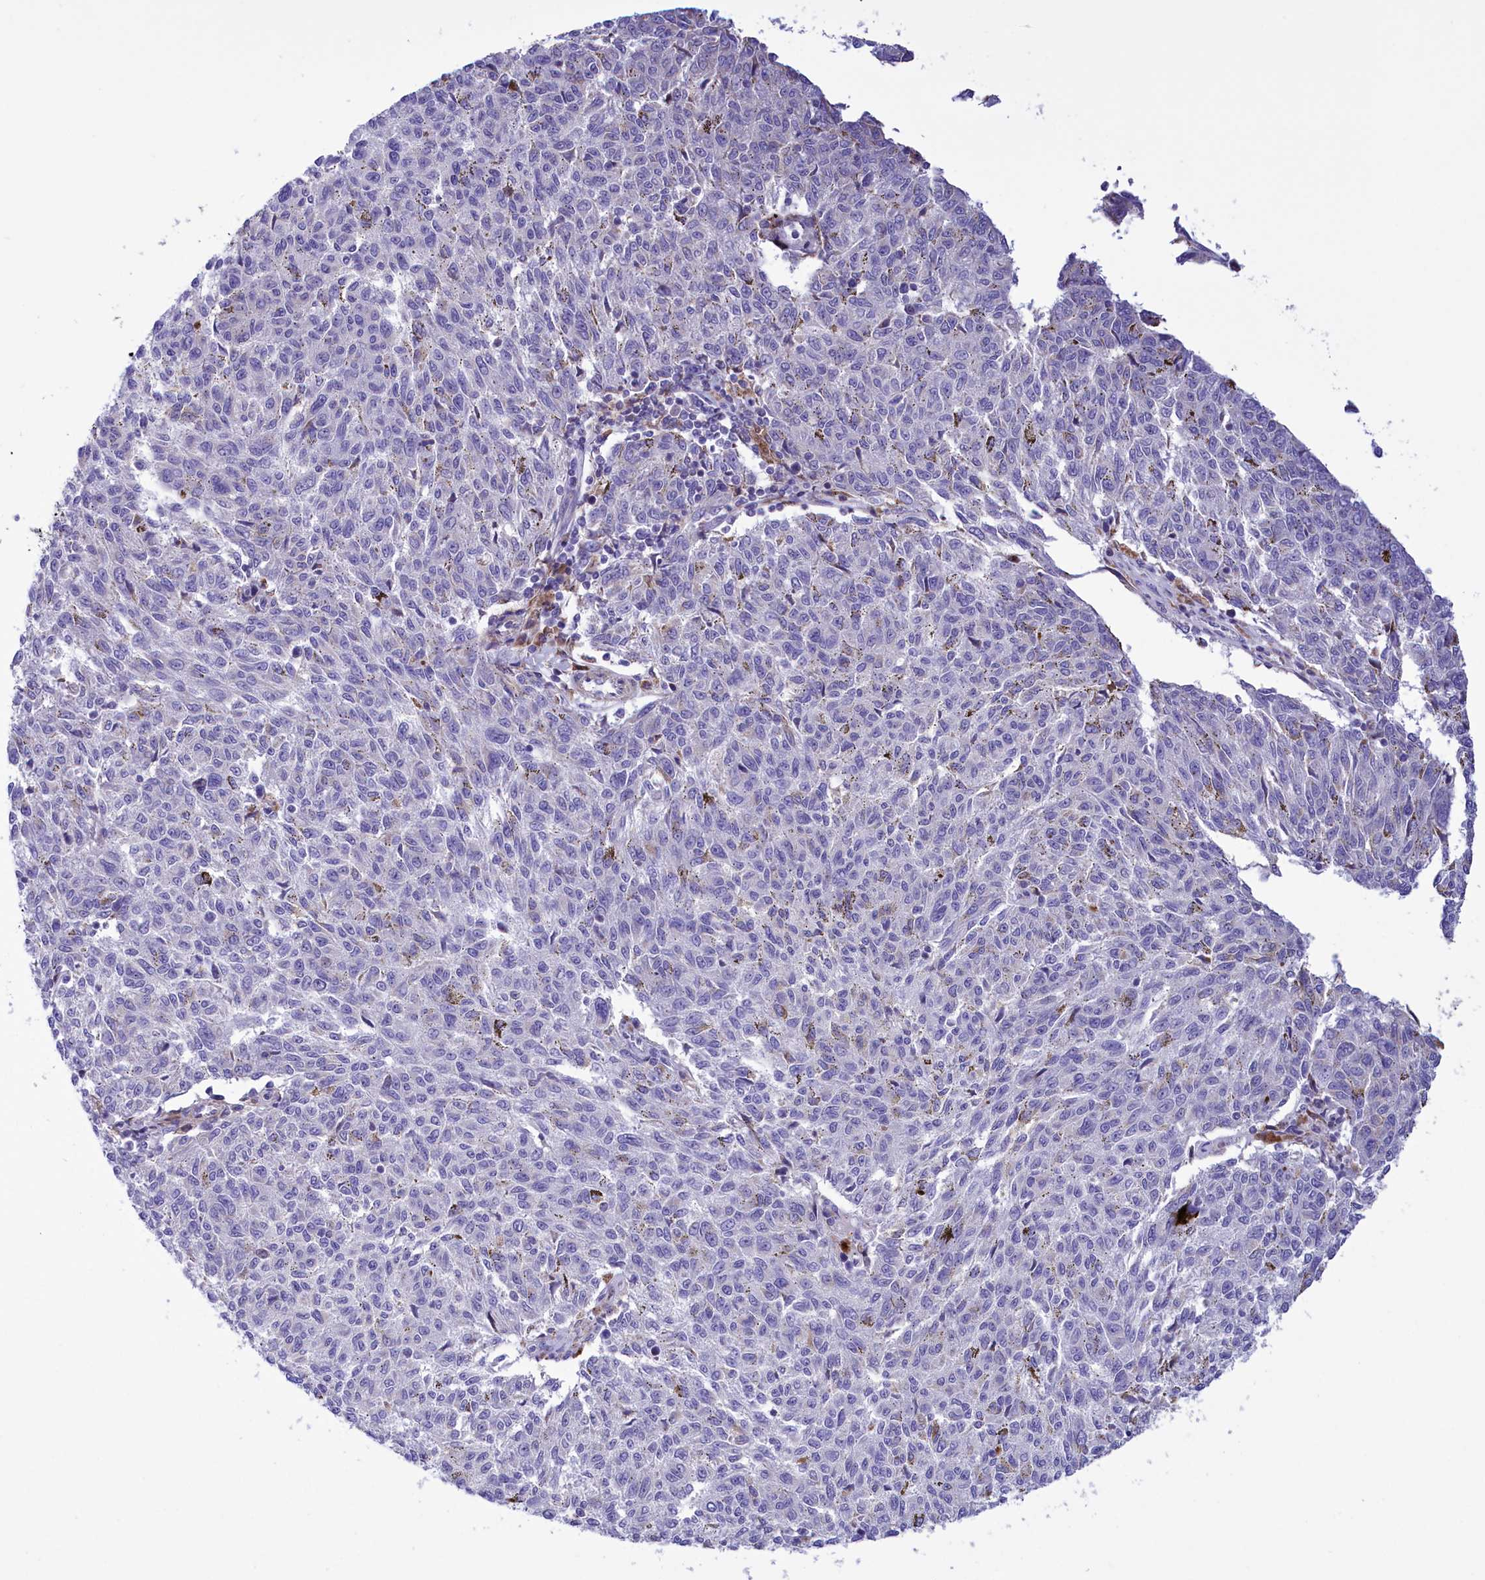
{"staining": {"intensity": "negative", "quantity": "none", "location": "none"}, "tissue": "melanoma", "cell_type": "Tumor cells", "image_type": "cancer", "snomed": [{"axis": "morphology", "description": "Malignant melanoma, NOS"}, {"axis": "topography", "description": "Skin"}], "caption": "This is a micrograph of IHC staining of malignant melanoma, which shows no staining in tumor cells. (DAB (3,3'-diaminobenzidine) IHC with hematoxylin counter stain).", "gene": "CORO7-PAM16", "patient": {"sex": "female", "age": 72}}